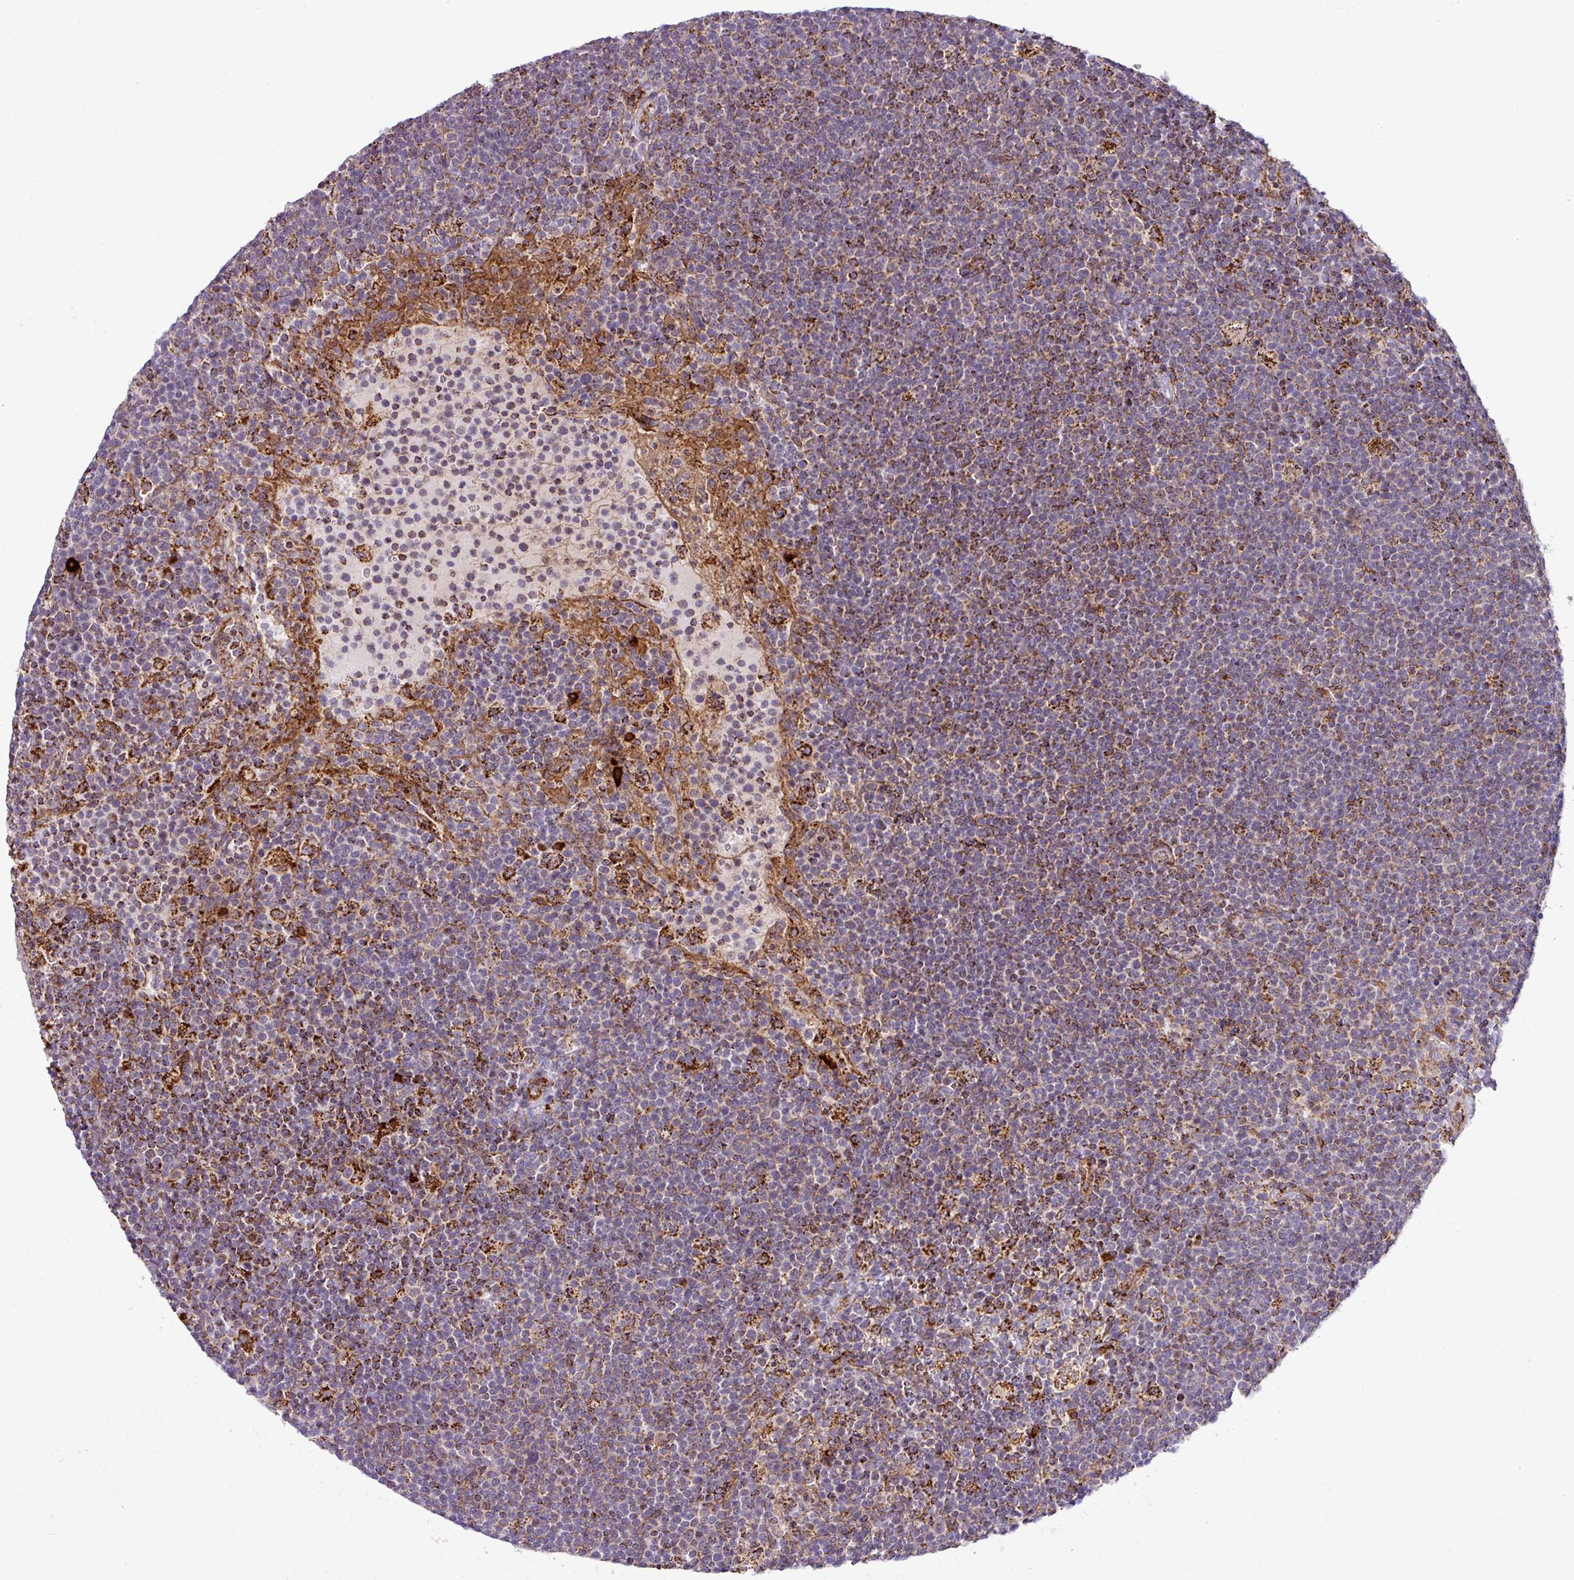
{"staining": {"intensity": "strong", "quantity": "25%-75%", "location": "cytoplasmic/membranous"}, "tissue": "lymphoma", "cell_type": "Tumor cells", "image_type": "cancer", "snomed": [{"axis": "morphology", "description": "Malignant lymphoma, non-Hodgkin's type, High grade"}, {"axis": "topography", "description": "Lymph node"}], "caption": "The immunohistochemical stain labels strong cytoplasmic/membranous positivity in tumor cells of lymphoma tissue.", "gene": "ZNF569", "patient": {"sex": "male", "age": 61}}